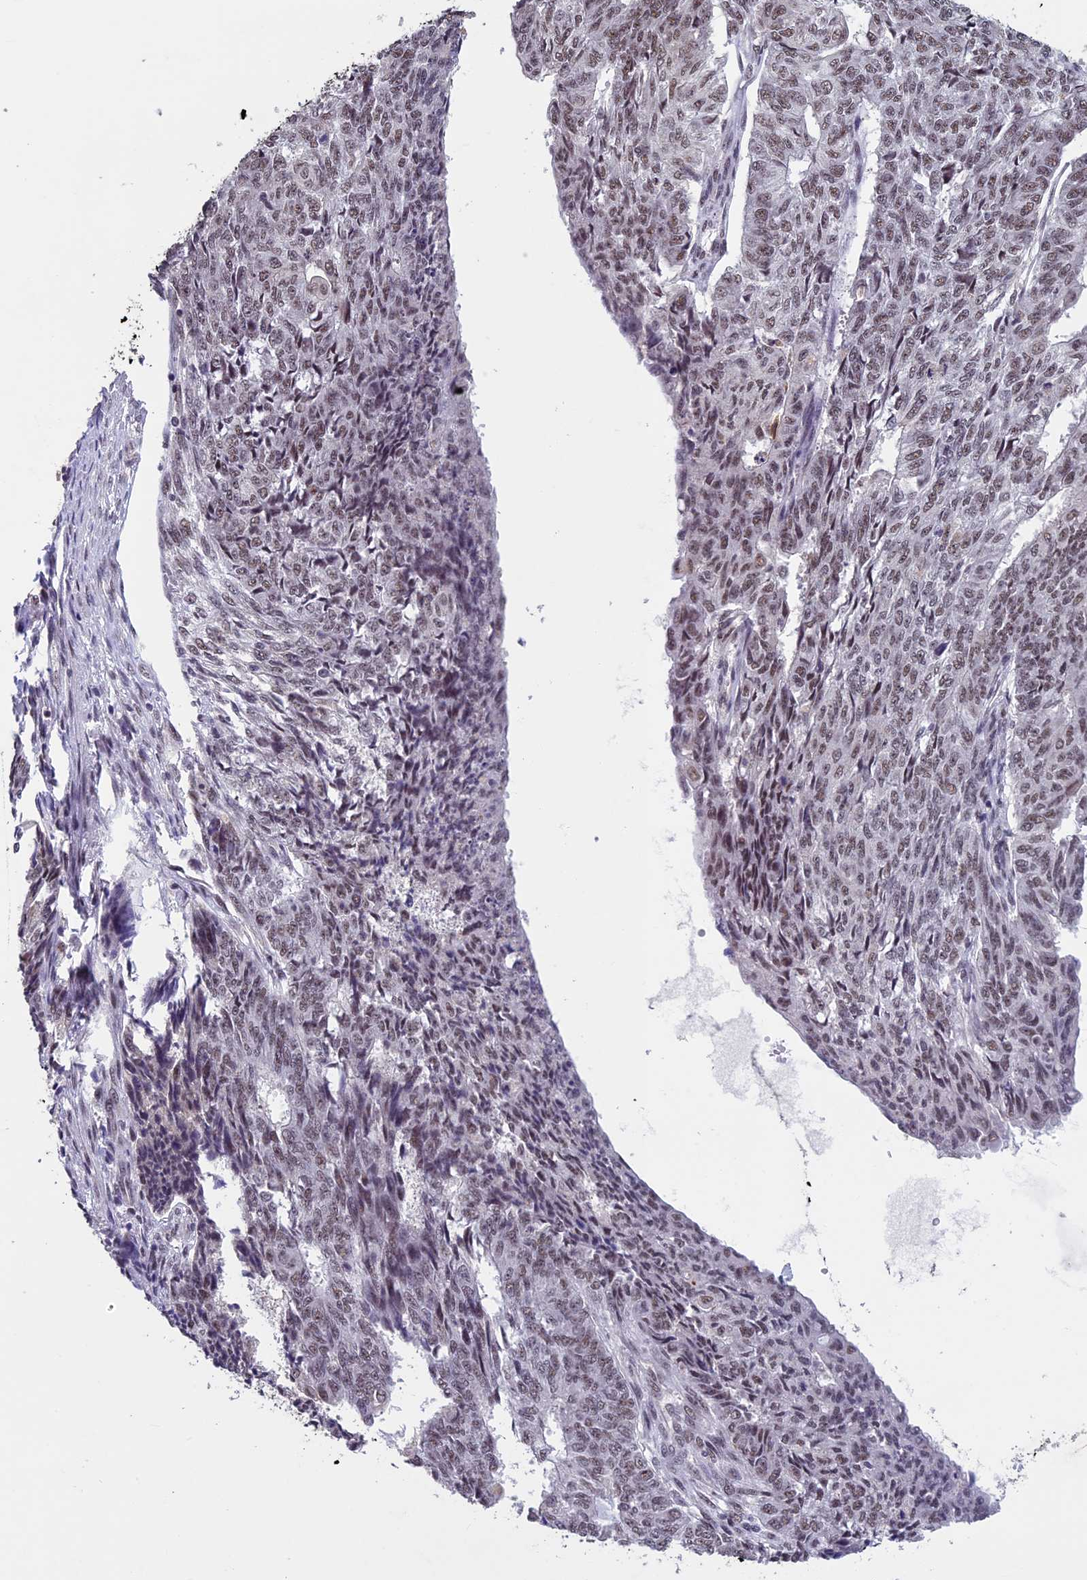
{"staining": {"intensity": "moderate", "quantity": ">75%", "location": "nuclear"}, "tissue": "endometrial cancer", "cell_type": "Tumor cells", "image_type": "cancer", "snomed": [{"axis": "morphology", "description": "Adenocarcinoma, NOS"}, {"axis": "topography", "description": "Endometrium"}], "caption": "Human endometrial cancer (adenocarcinoma) stained with a brown dye exhibits moderate nuclear positive staining in about >75% of tumor cells.", "gene": "RNF40", "patient": {"sex": "female", "age": 32}}